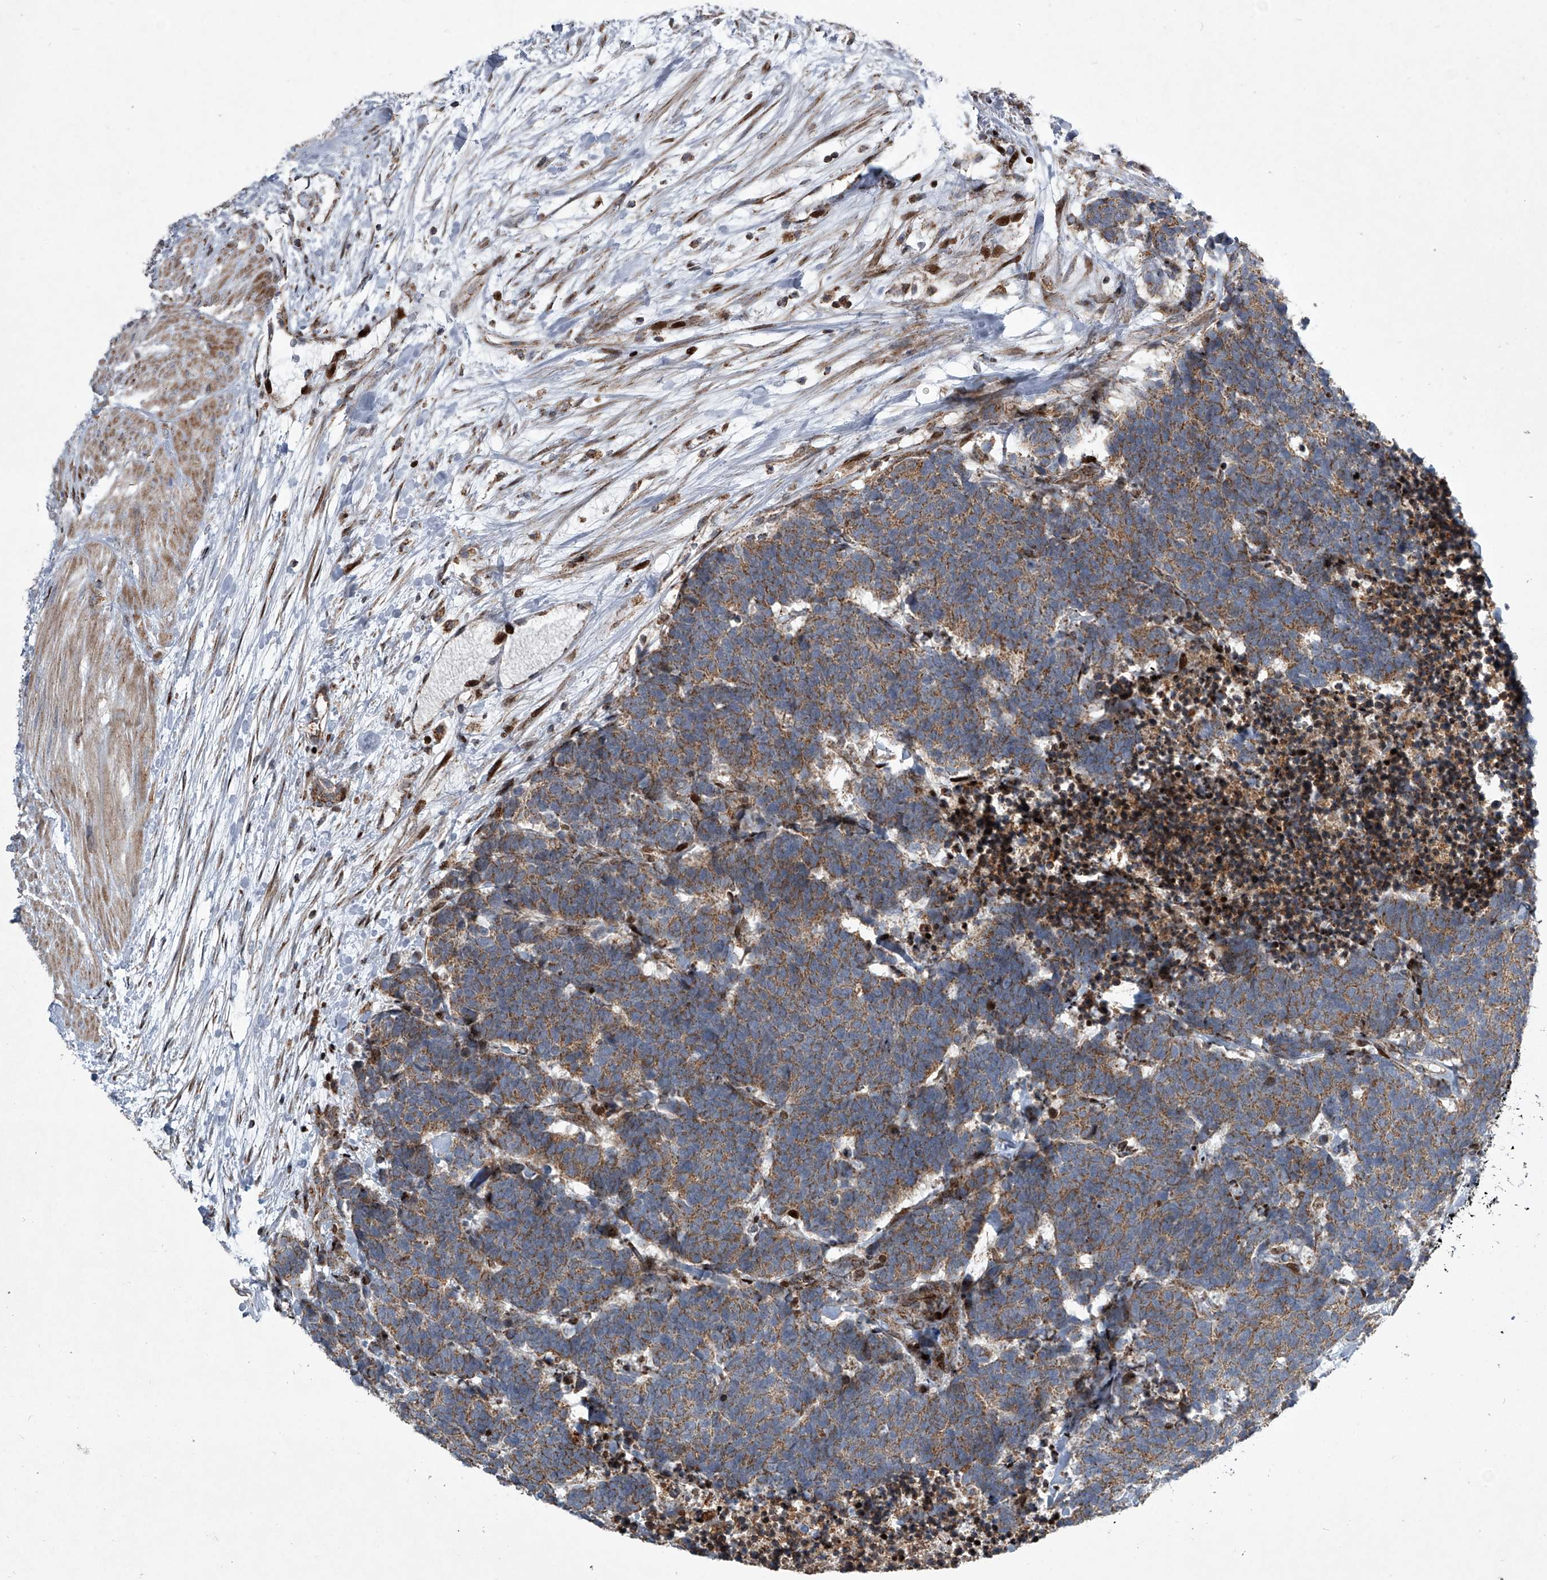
{"staining": {"intensity": "moderate", "quantity": ">75%", "location": "cytoplasmic/membranous"}, "tissue": "carcinoid", "cell_type": "Tumor cells", "image_type": "cancer", "snomed": [{"axis": "morphology", "description": "Carcinoma, NOS"}, {"axis": "morphology", "description": "Carcinoid, malignant, NOS"}, {"axis": "topography", "description": "Urinary bladder"}], "caption": "Malignant carcinoid was stained to show a protein in brown. There is medium levels of moderate cytoplasmic/membranous expression in approximately >75% of tumor cells.", "gene": "STRADA", "patient": {"sex": "male", "age": 57}}